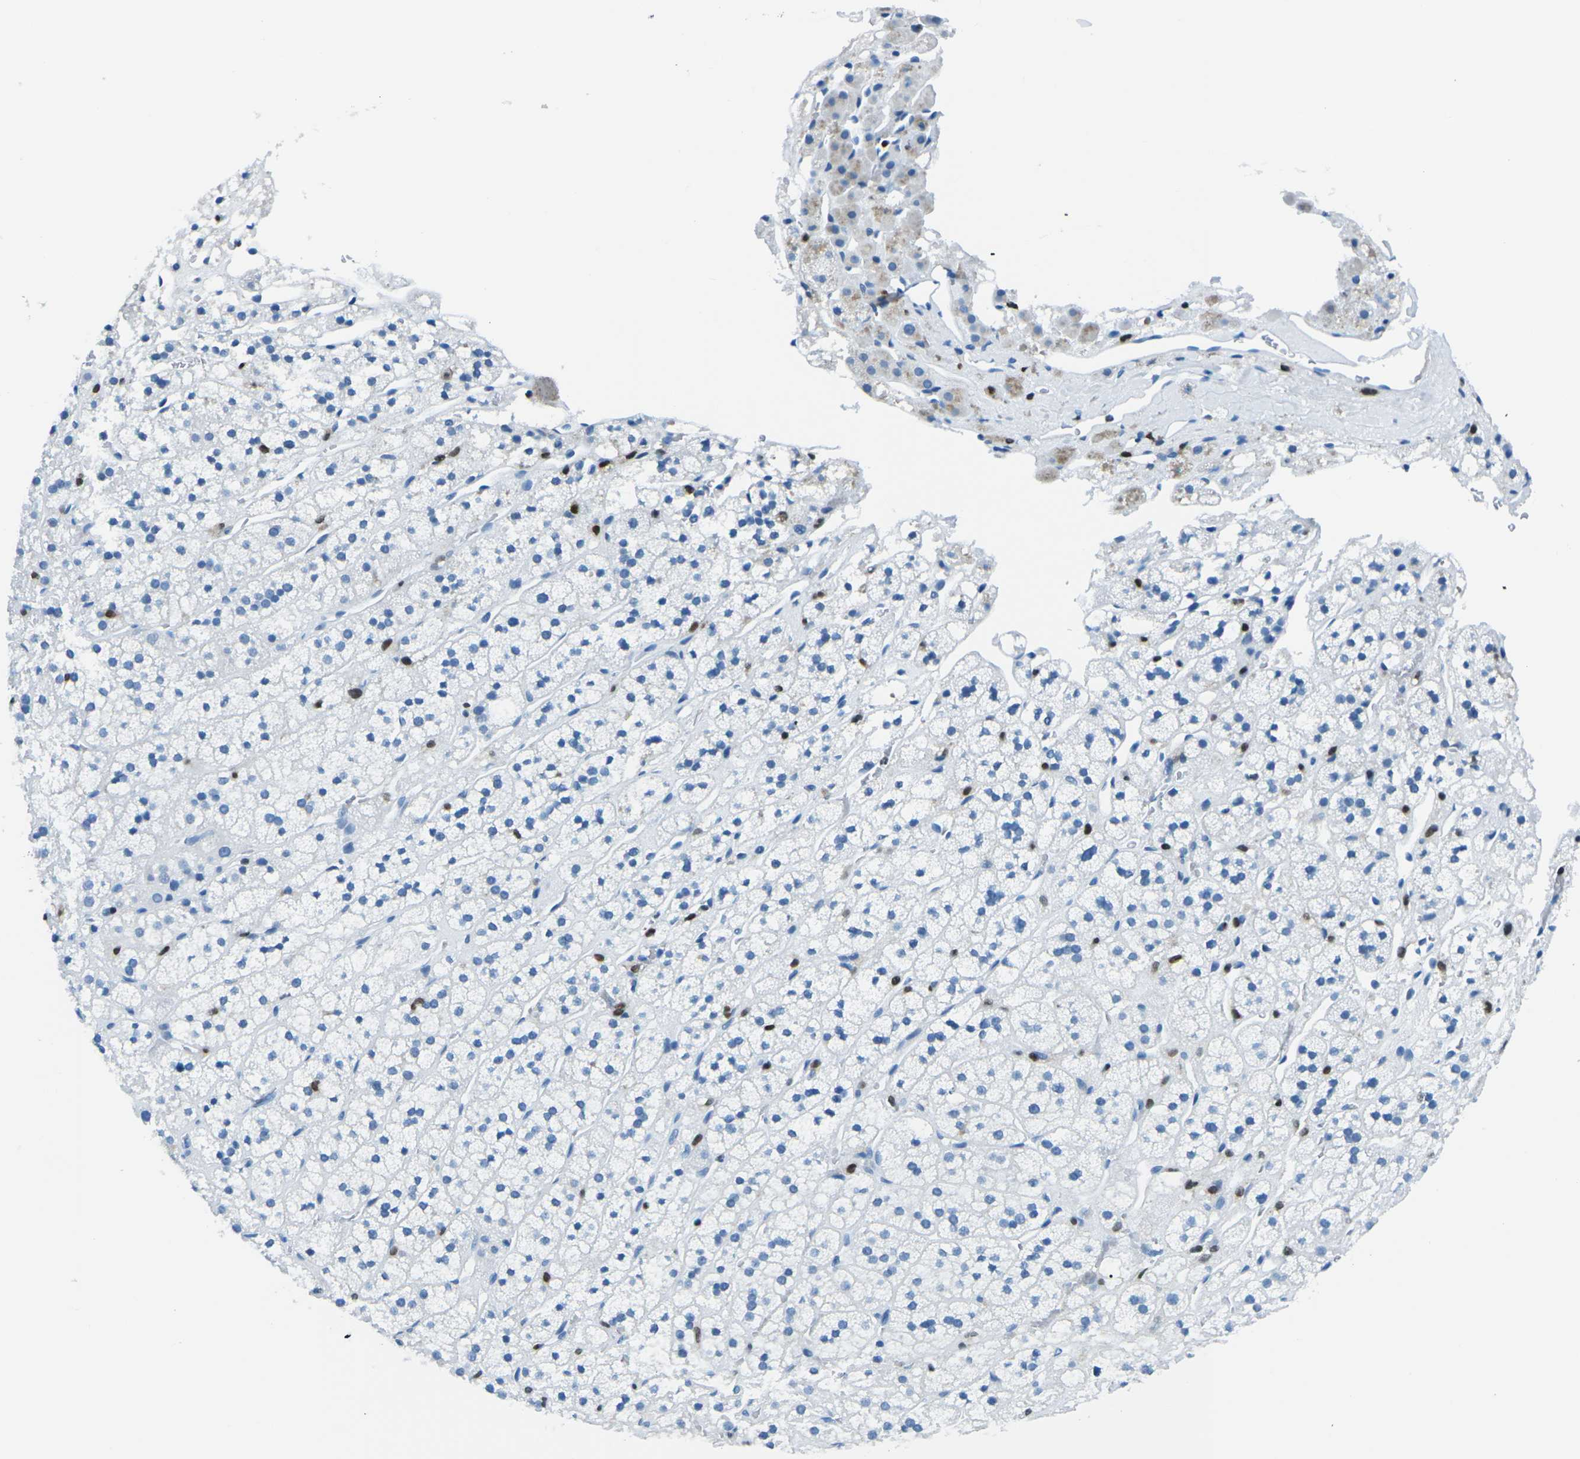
{"staining": {"intensity": "negative", "quantity": "none", "location": "none"}, "tissue": "adrenal gland", "cell_type": "Glandular cells", "image_type": "normal", "snomed": [{"axis": "morphology", "description": "Normal tissue, NOS"}, {"axis": "topography", "description": "Adrenal gland"}], "caption": "High power microscopy micrograph of an immunohistochemistry micrograph of benign adrenal gland, revealing no significant positivity in glandular cells.", "gene": "CELF2", "patient": {"sex": "male", "age": 35}}